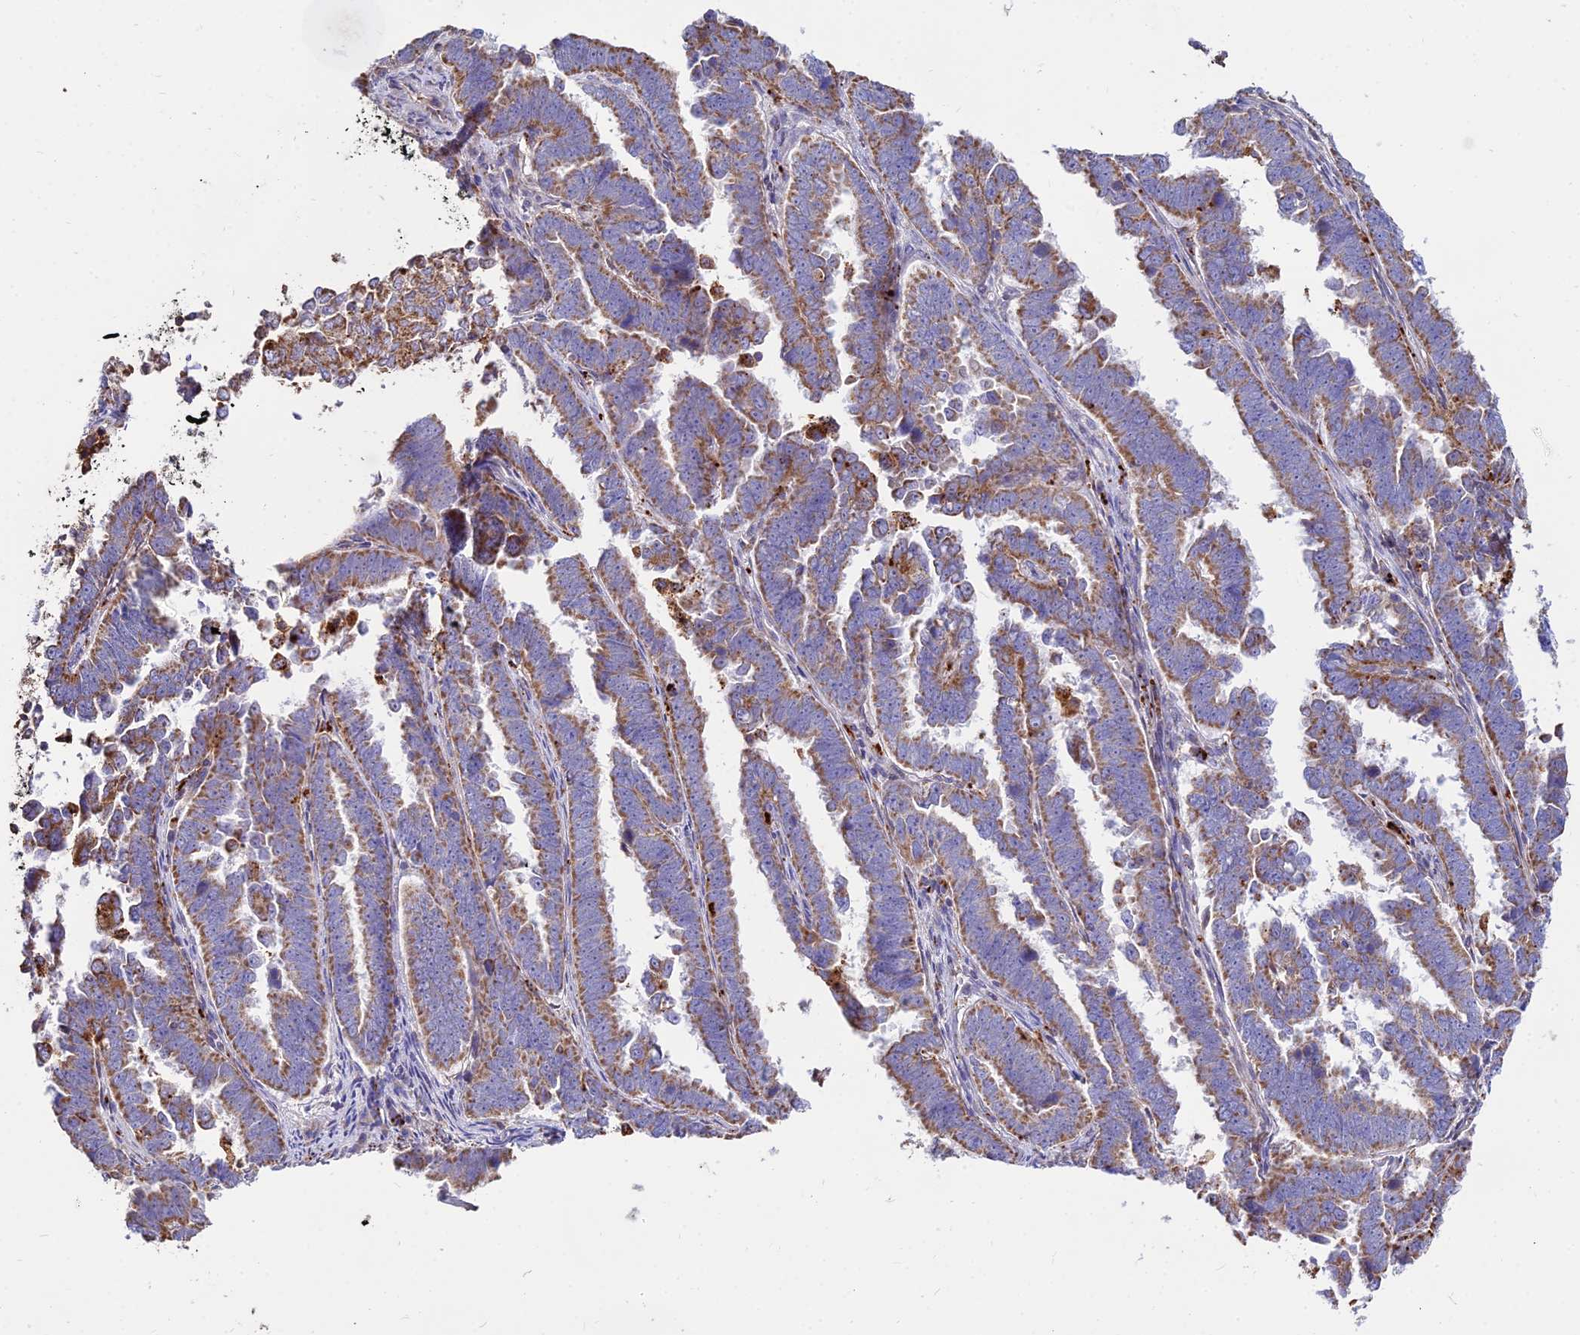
{"staining": {"intensity": "moderate", "quantity": "25%-75%", "location": "cytoplasmic/membranous"}, "tissue": "endometrial cancer", "cell_type": "Tumor cells", "image_type": "cancer", "snomed": [{"axis": "morphology", "description": "Adenocarcinoma, NOS"}, {"axis": "topography", "description": "Endometrium"}], "caption": "Endometrial cancer (adenocarcinoma) was stained to show a protein in brown. There is medium levels of moderate cytoplasmic/membranous staining in about 25%-75% of tumor cells. The staining was performed using DAB (3,3'-diaminobenzidine), with brown indicating positive protein expression. Nuclei are stained blue with hematoxylin.", "gene": "PNLIPRP3", "patient": {"sex": "female", "age": 75}}